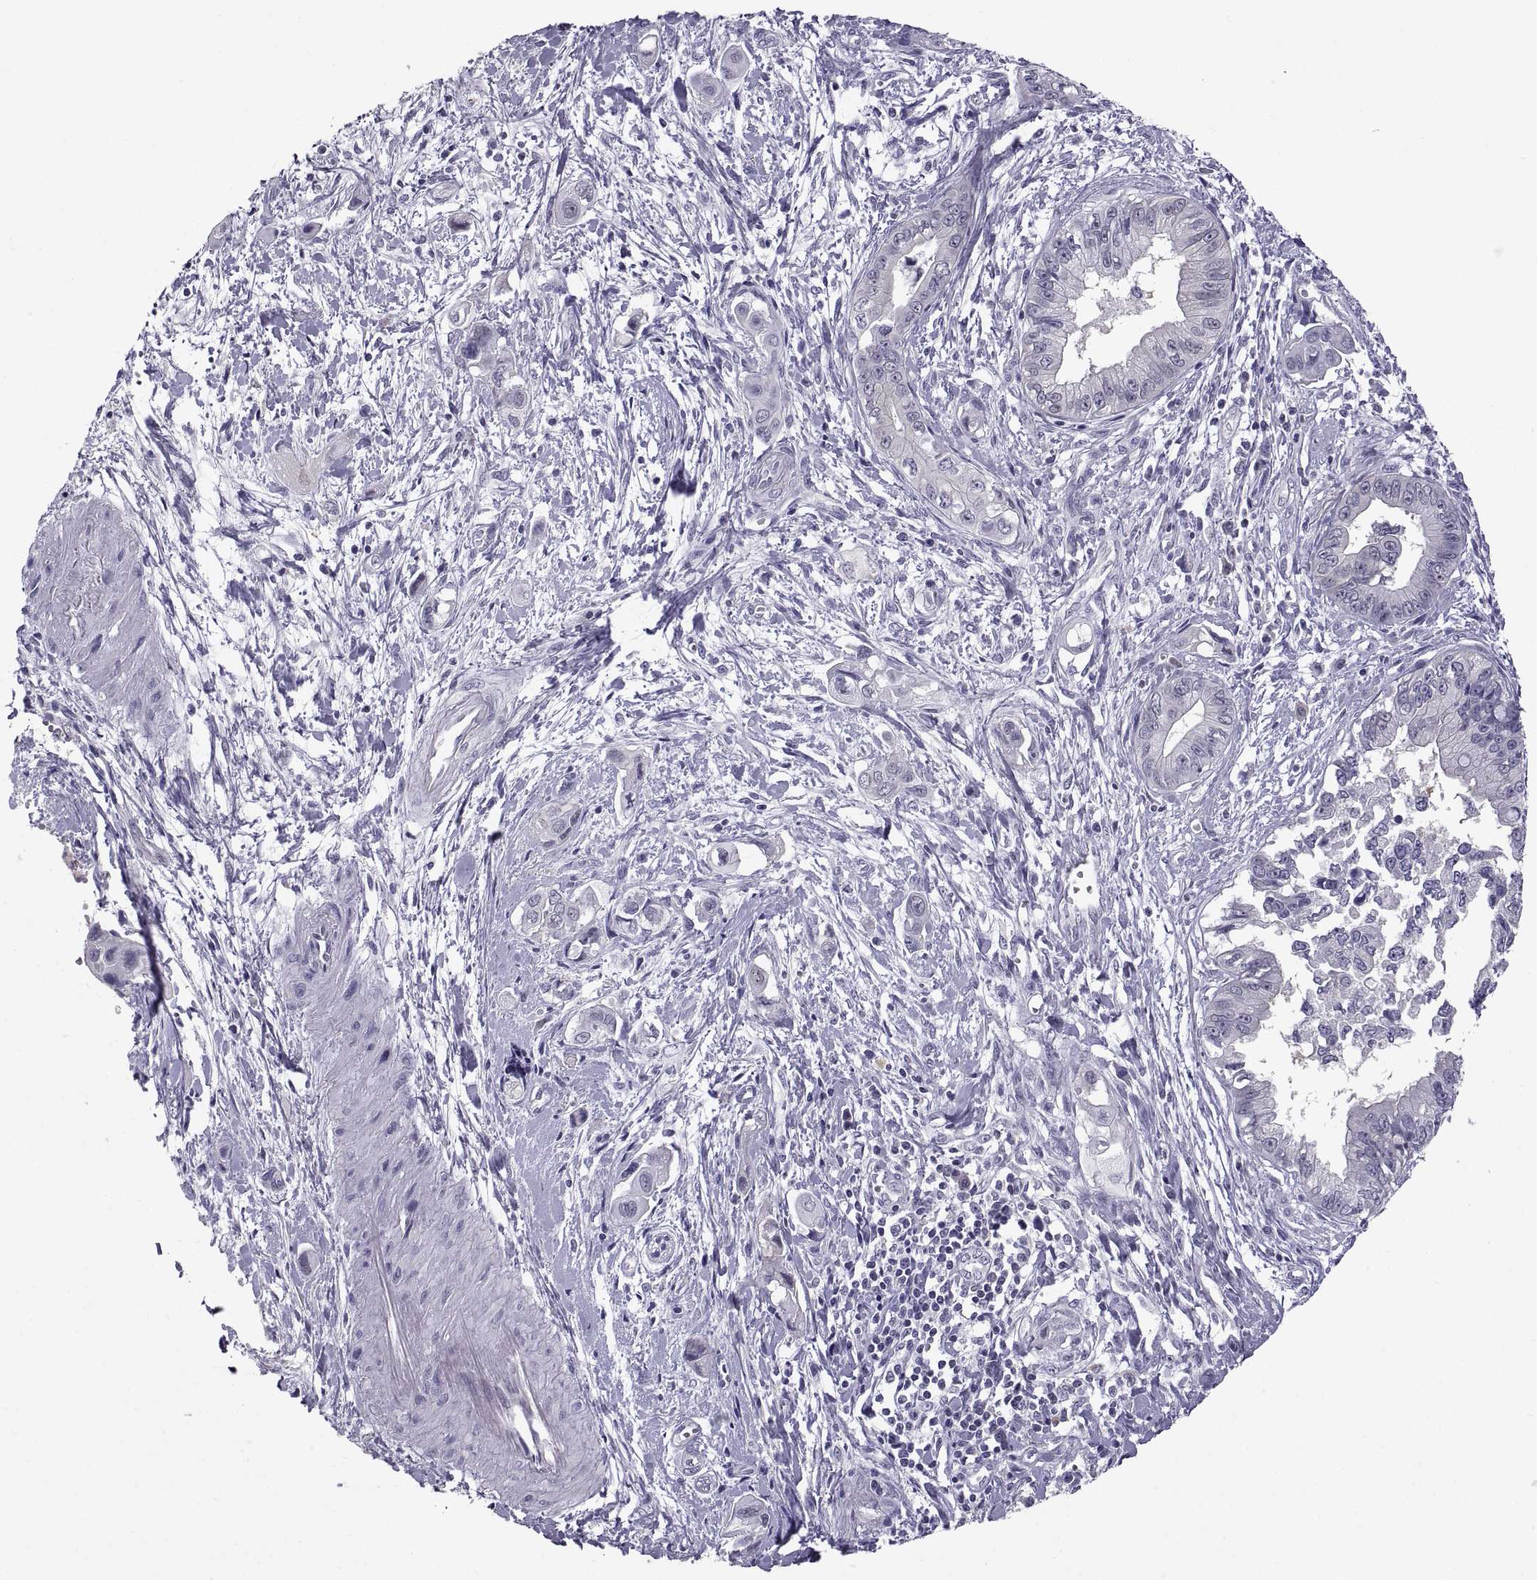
{"staining": {"intensity": "negative", "quantity": "none", "location": "none"}, "tissue": "pancreatic cancer", "cell_type": "Tumor cells", "image_type": "cancer", "snomed": [{"axis": "morphology", "description": "Adenocarcinoma, NOS"}, {"axis": "topography", "description": "Pancreas"}], "caption": "Adenocarcinoma (pancreatic) was stained to show a protein in brown. There is no significant expression in tumor cells.", "gene": "FGF9", "patient": {"sex": "male", "age": 60}}